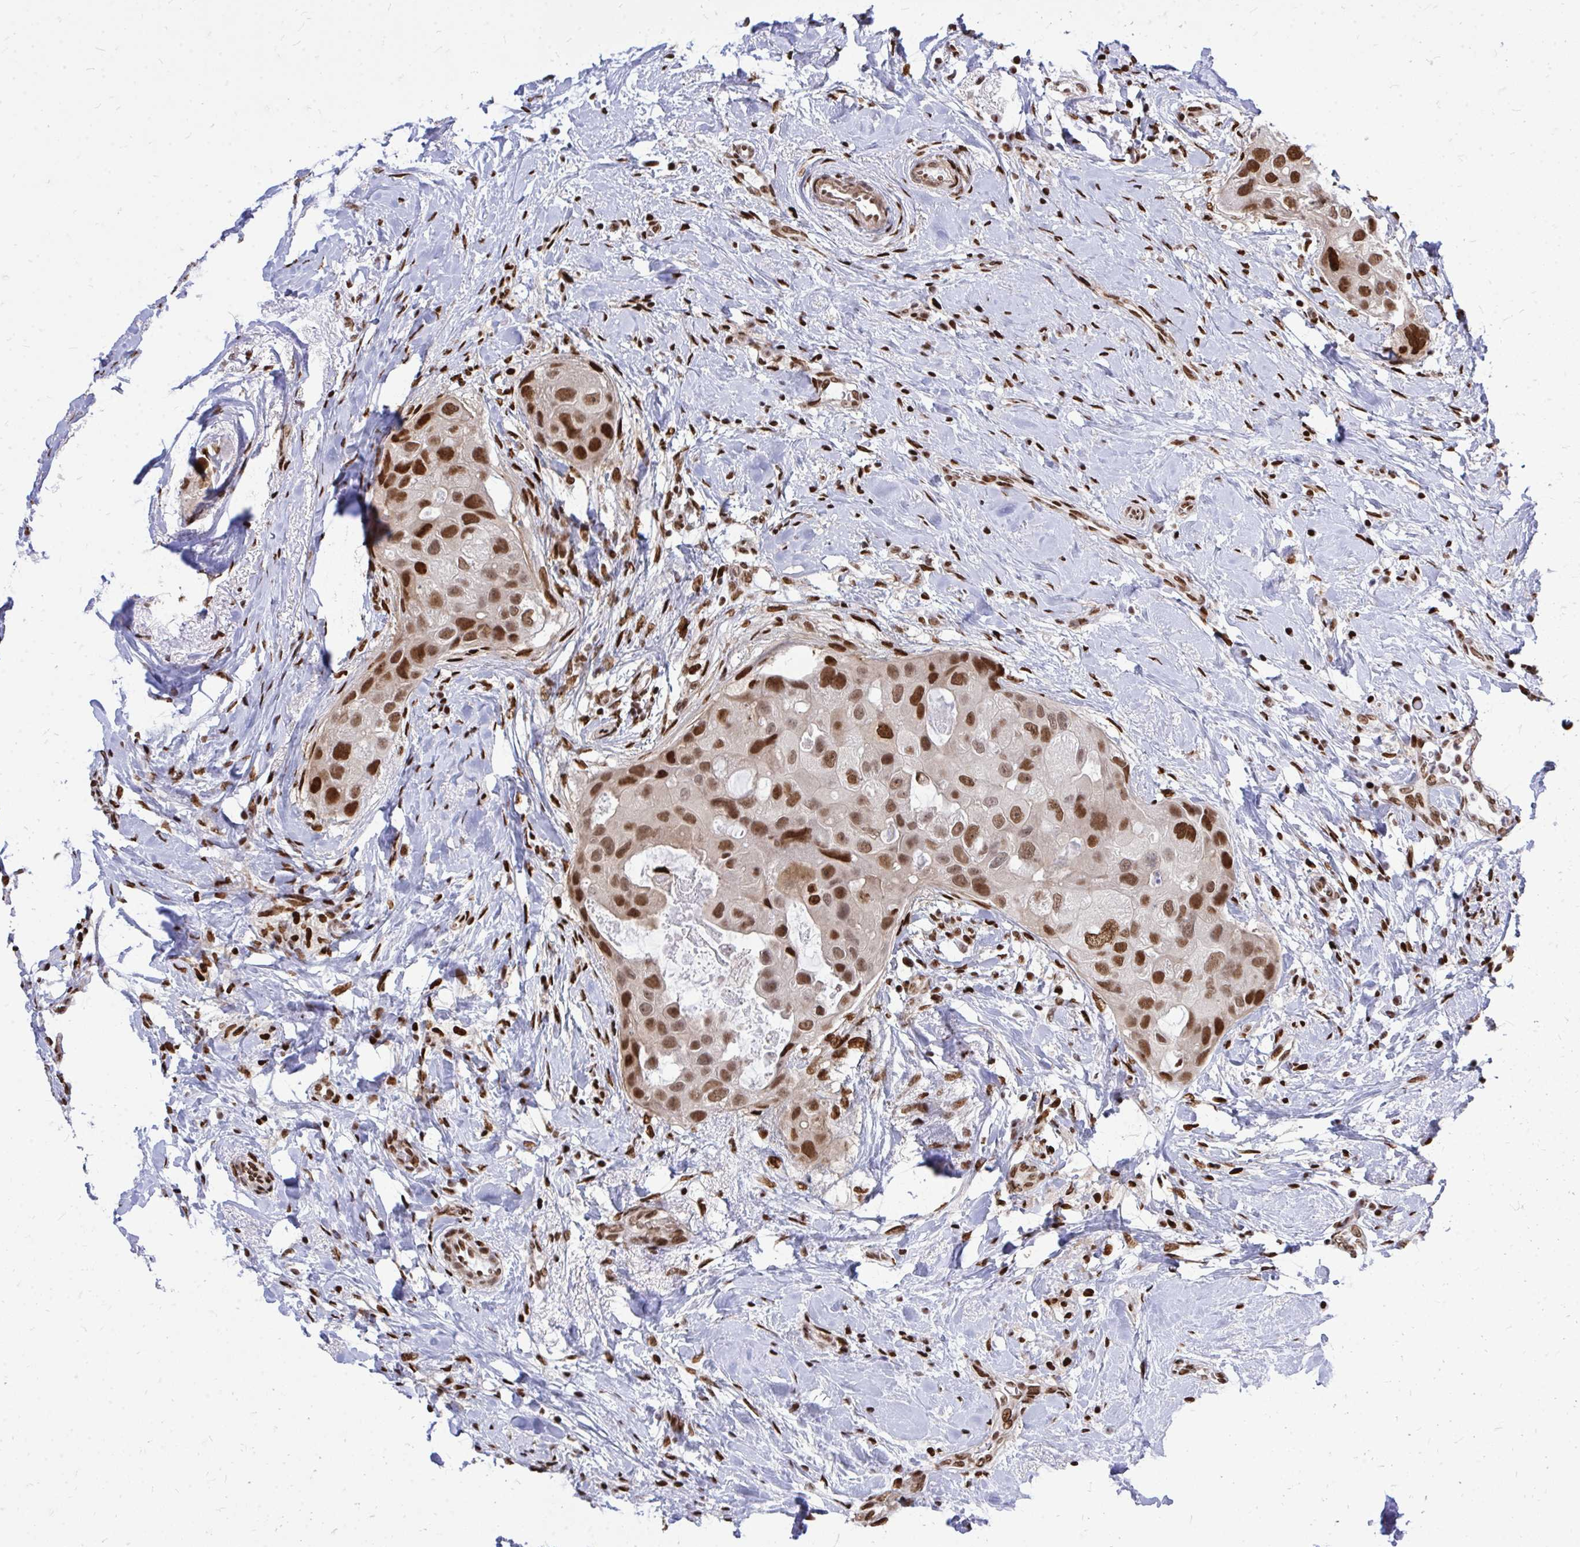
{"staining": {"intensity": "strong", "quantity": ">75%", "location": "nuclear"}, "tissue": "breast cancer", "cell_type": "Tumor cells", "image_type": "cancer", "snomed": [{"axis": "morphology", "description": "Duct carcinoma"}, {"axis": "topography", "description": "Breast"}], "caption": "Human intraductal carcinoma (breast) stained with a brown dye exhibits strong nuclear positive staining in about >75% of tumor cells.", "gene": "TBL1Y", "patient": {"sex": "female", "age": 43}}